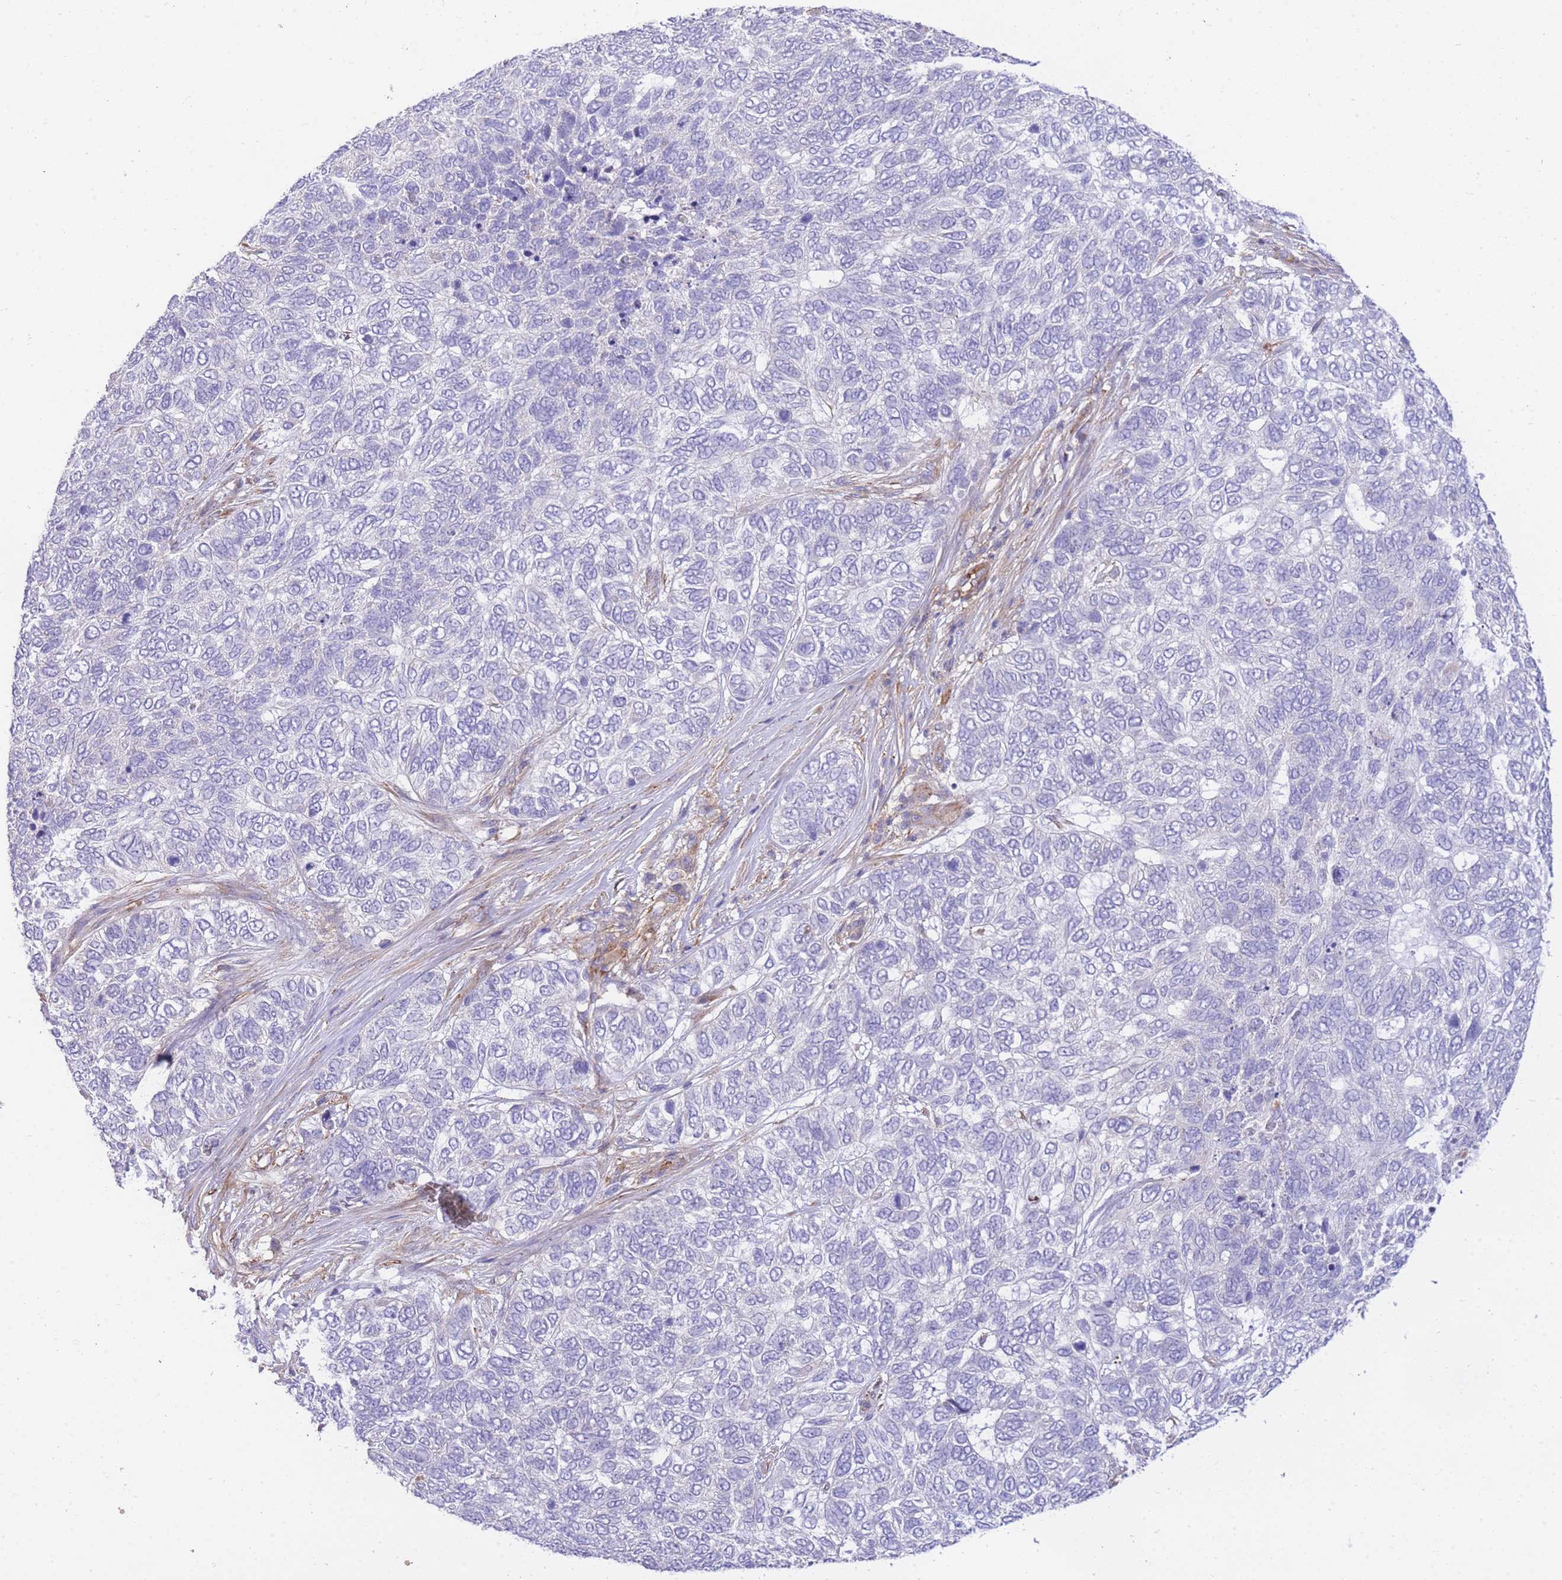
{"staining": {"intensity": "negative", "quantity": "none", "location": "none"}, "tissue": "skin cancer", "cell_type": "Tumor cells", "image_type": "cancer", "snomed": [{"axis": "morphology", "description": "Basal cell carcinoma"}, {"axis": "topography", "description": "Skin"}], "caption": "High power microscopy photomicrograph of an immunohistochemistry image of skin cancer (basal cell carcinoma), revealing no significant staining in tumor cells.", "gene": "INSYN2B", "patient": {"sex": "female", "age": 65}}